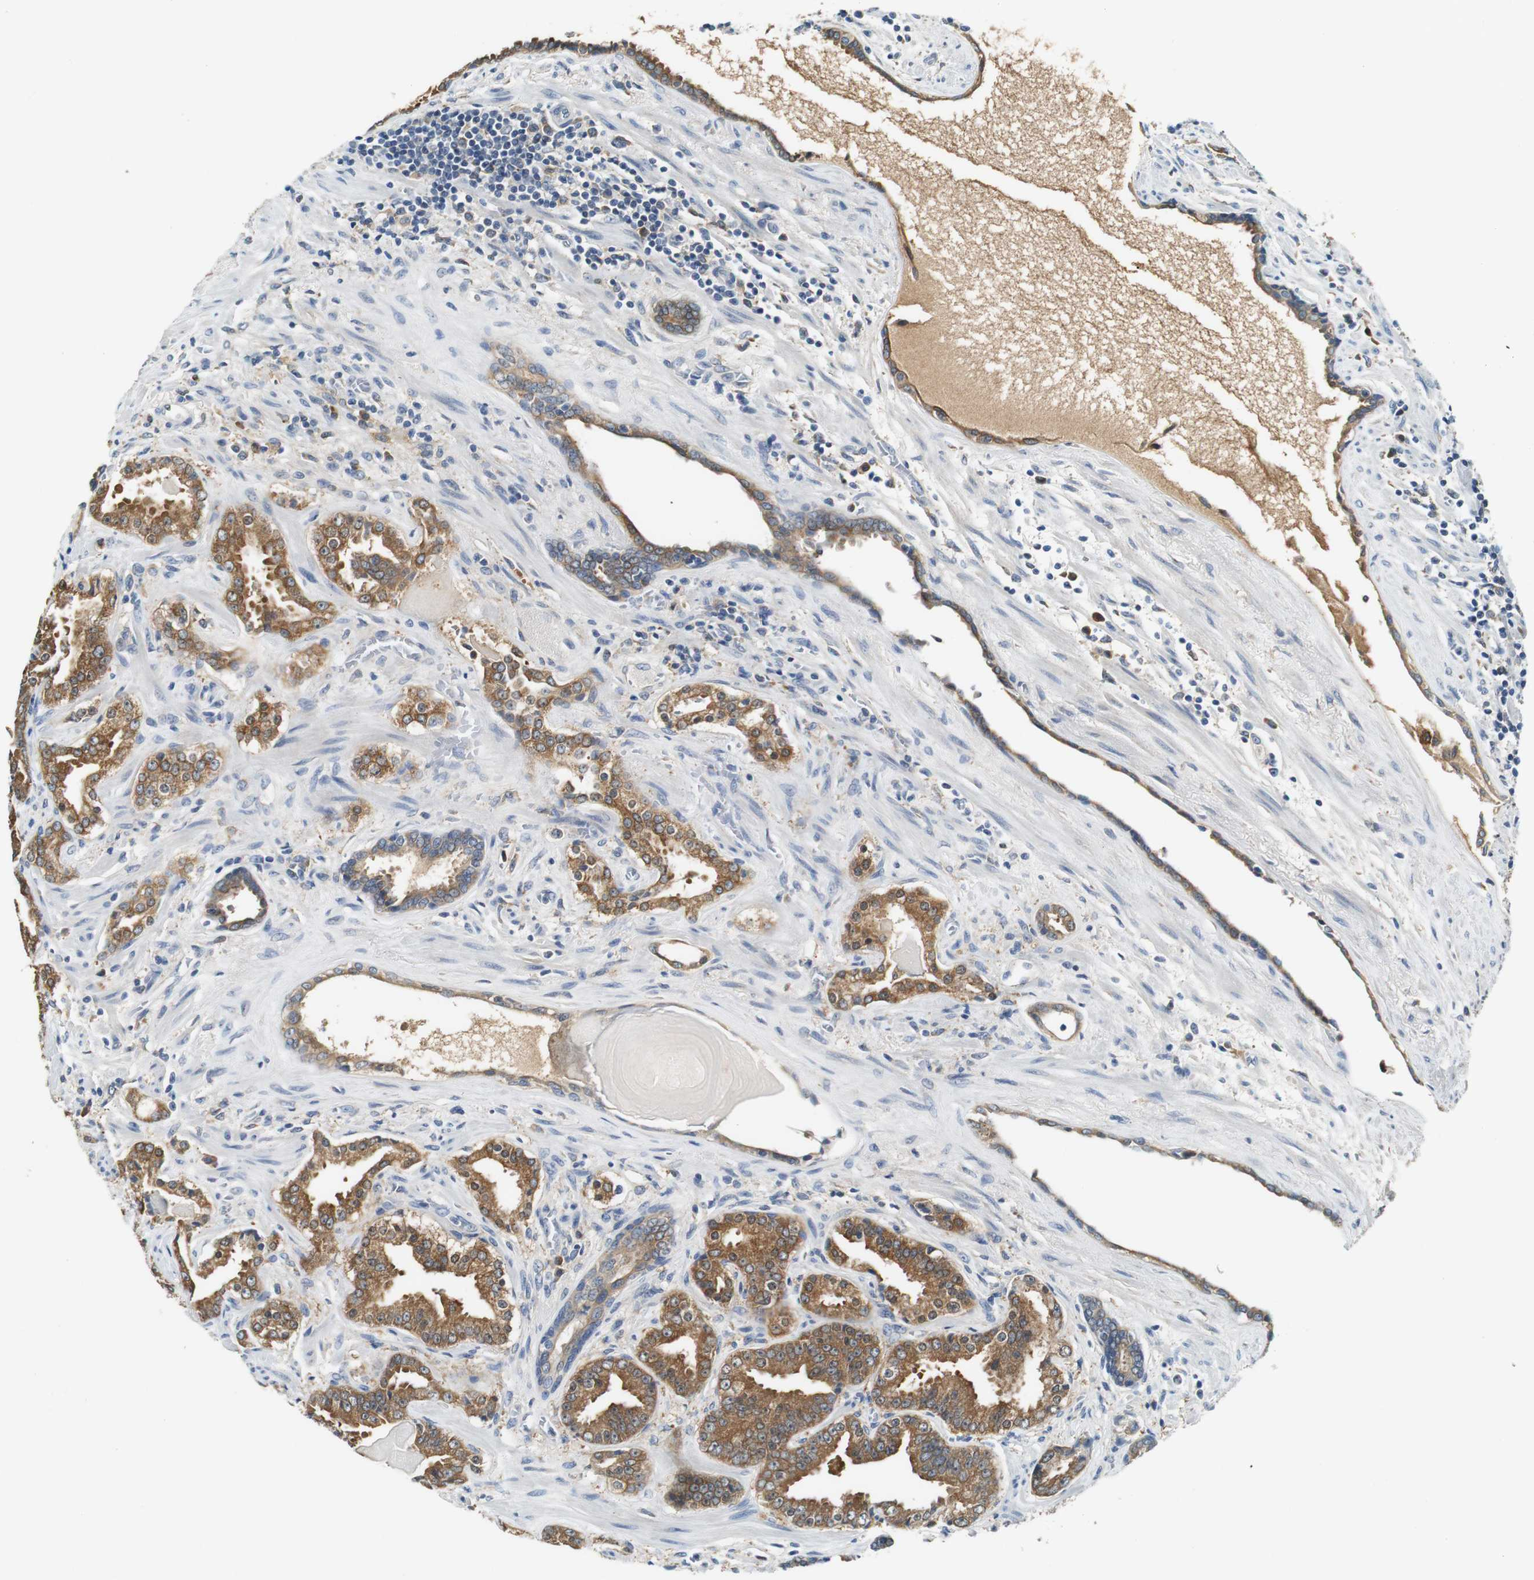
{"staining": {"intensity": "moderate", "quantity": ">75%", "location": "cytoplasmic/membranous"}, "tissue": "prostate cancer", "cell_type": "Tumor cells", "image_type": "cancer", "snomed": [{"axis": "morphology", "description": "Adenocarcinoma, Low grade"}, {"axis": "topography", "description": "Prostate"}], "caption": "Approximately >75% of tumor cells in human prostate cancer reveal moderate cytoplasmic/membranous protein positivity as visualized by brown immunohistochemical staining.", "gene": "NEBL", "patient": {"sex": "male", "age": 60}}